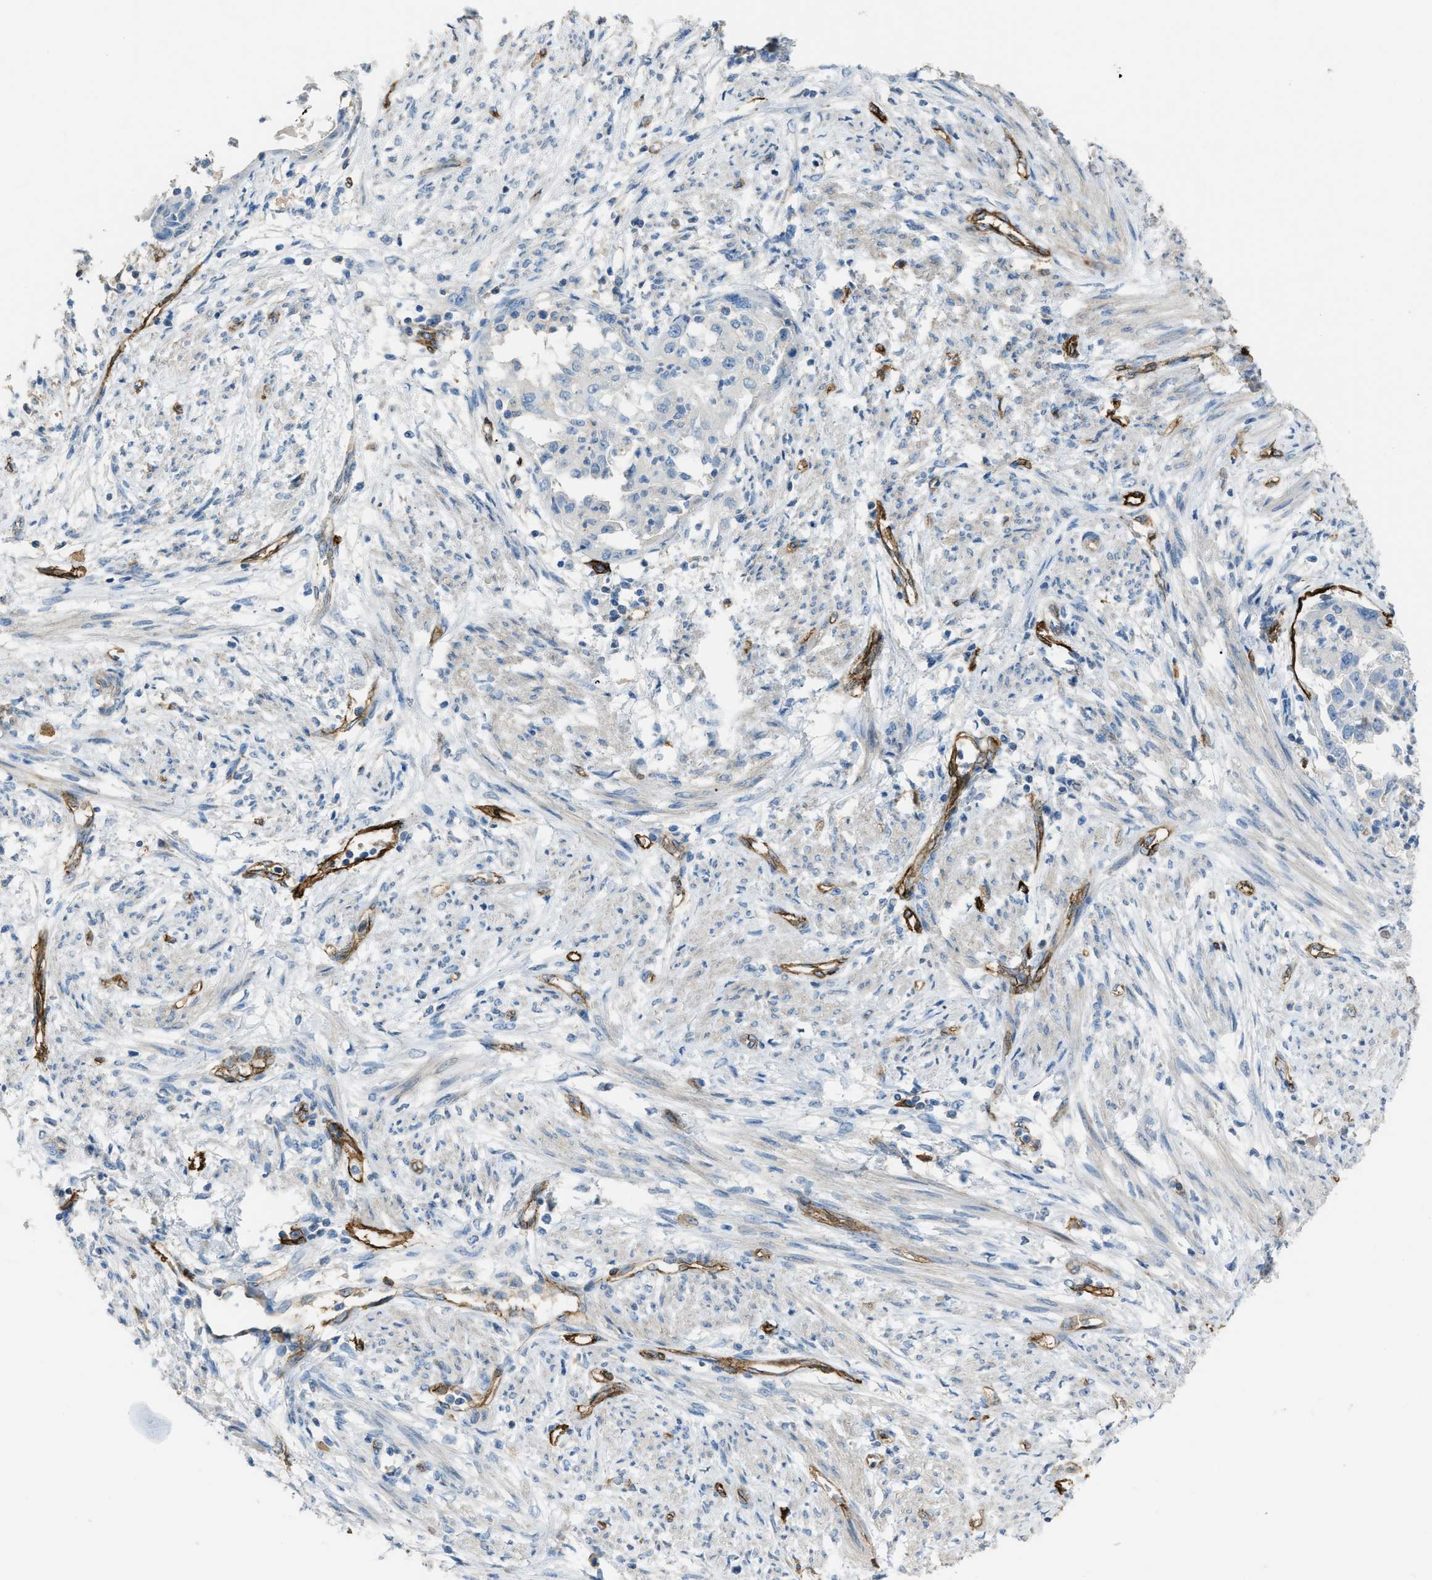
{"staining": {"intensity": "negative", "quantity": "none", "location": "none"}, "tissue": "endometrial cancer", "cell_type": "Tumor cells", "image_type": "cancer", "snomed": [{"axis": "morphology", "description": "Adenocarcinoma, NOS"}, {"axis": "topography", "description": "Endometrium"}], "caption": "Immunohistochemistry (IHC) photomicrograph of human endometrial adenocarcinoma stained for a protein (brown), which shows no staining in tumor cells.", "gene": "SLC22A15", "patient": {"sex": "female", "age": 85}}